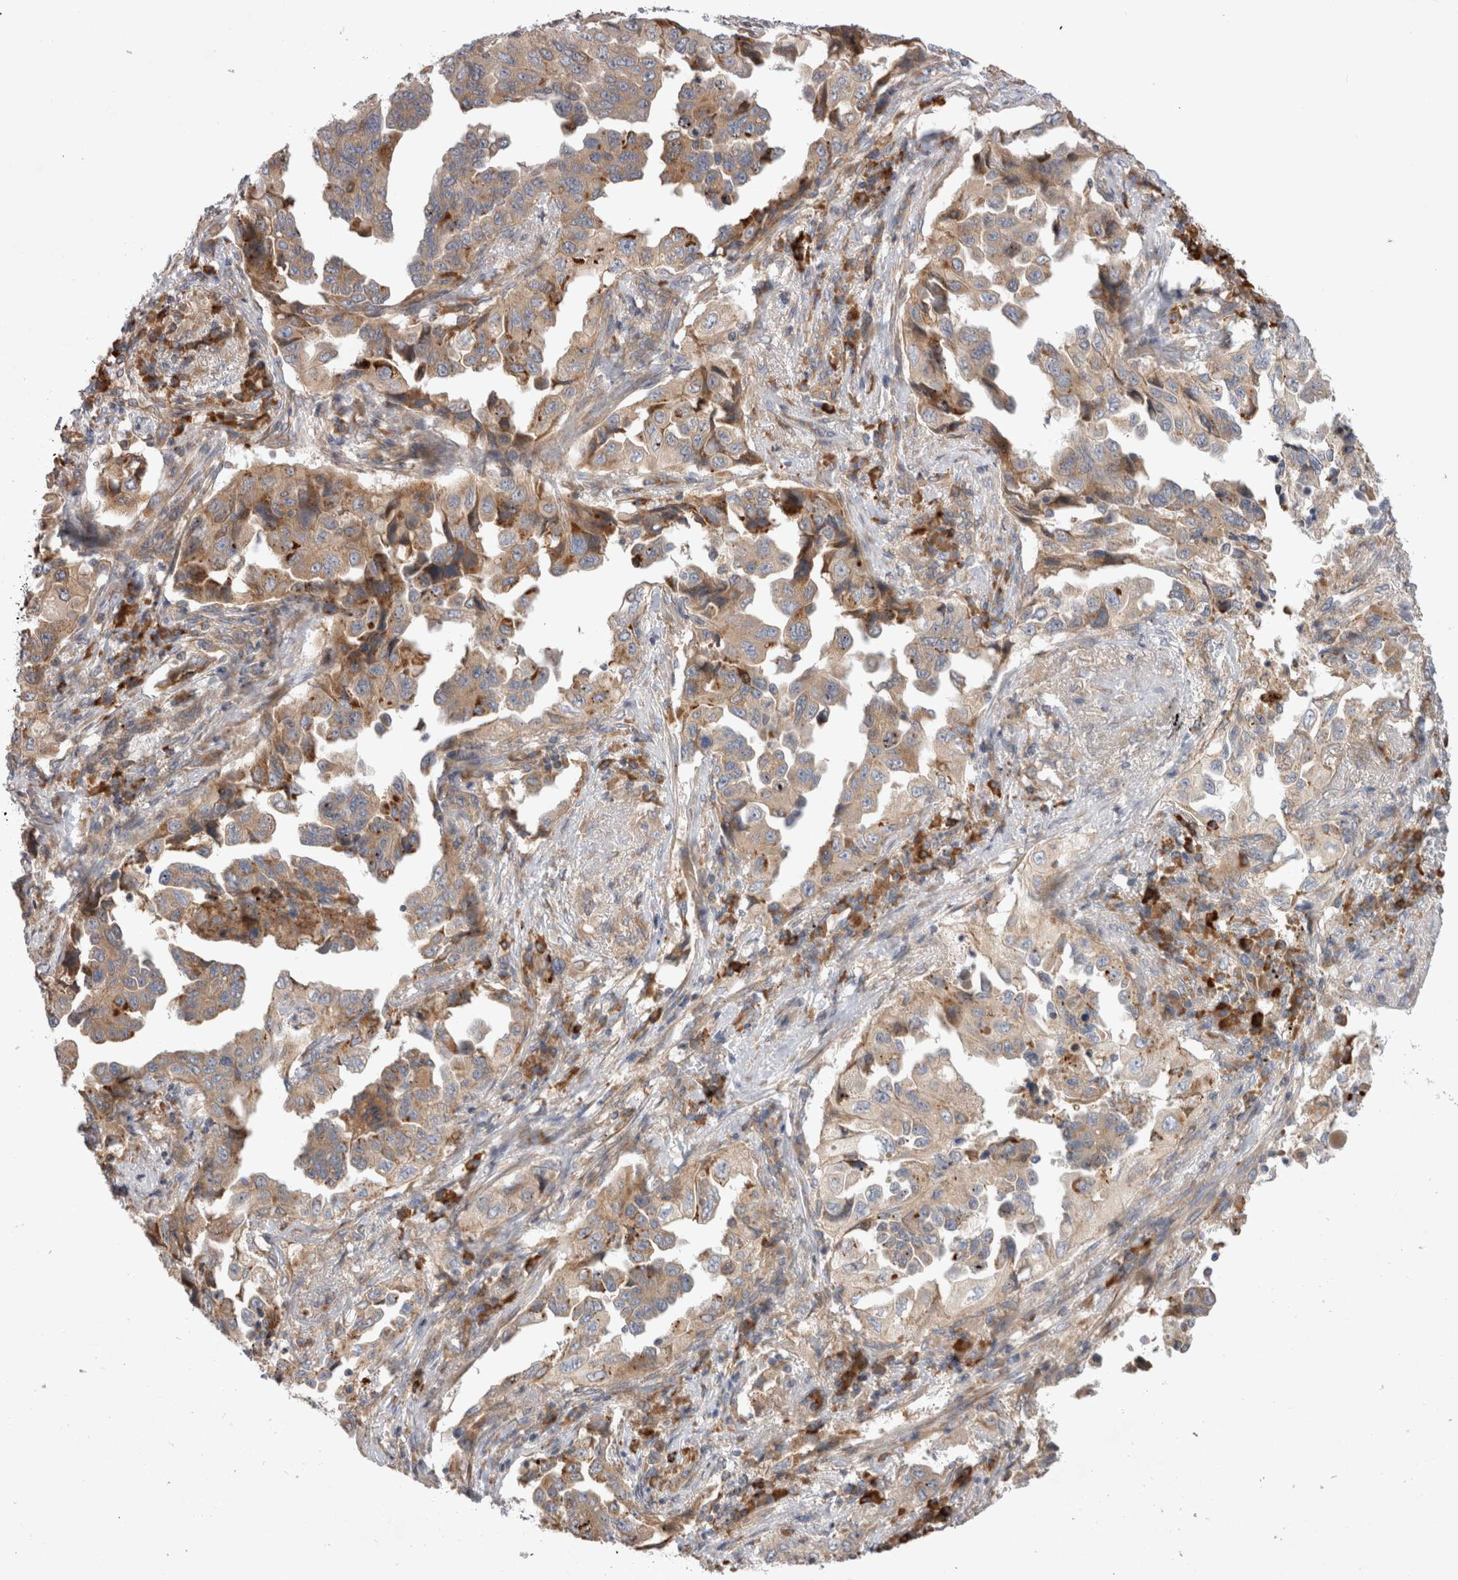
{"staining": {"intensity": "weak", "quantity": ">75%", "location": "cytoplasmic/membranous"}, "tissue": "lung cancer", "cell_type": "Tumor cells", "image_type": "cancer", "snomed": [{"axis": "morphology", "description": "Adenocarcinoma, NOS"}, {"axis": "topography", "description": "Lung"}], "caption": "This is a histology image of immunohistochemistry staining of lung adenocarcinoma, which shows weak positivity in the cytoplasmic/membranous of tumor cells.", "gene": "PDCD10", "patient": {"sex": "female", "age": 51}}